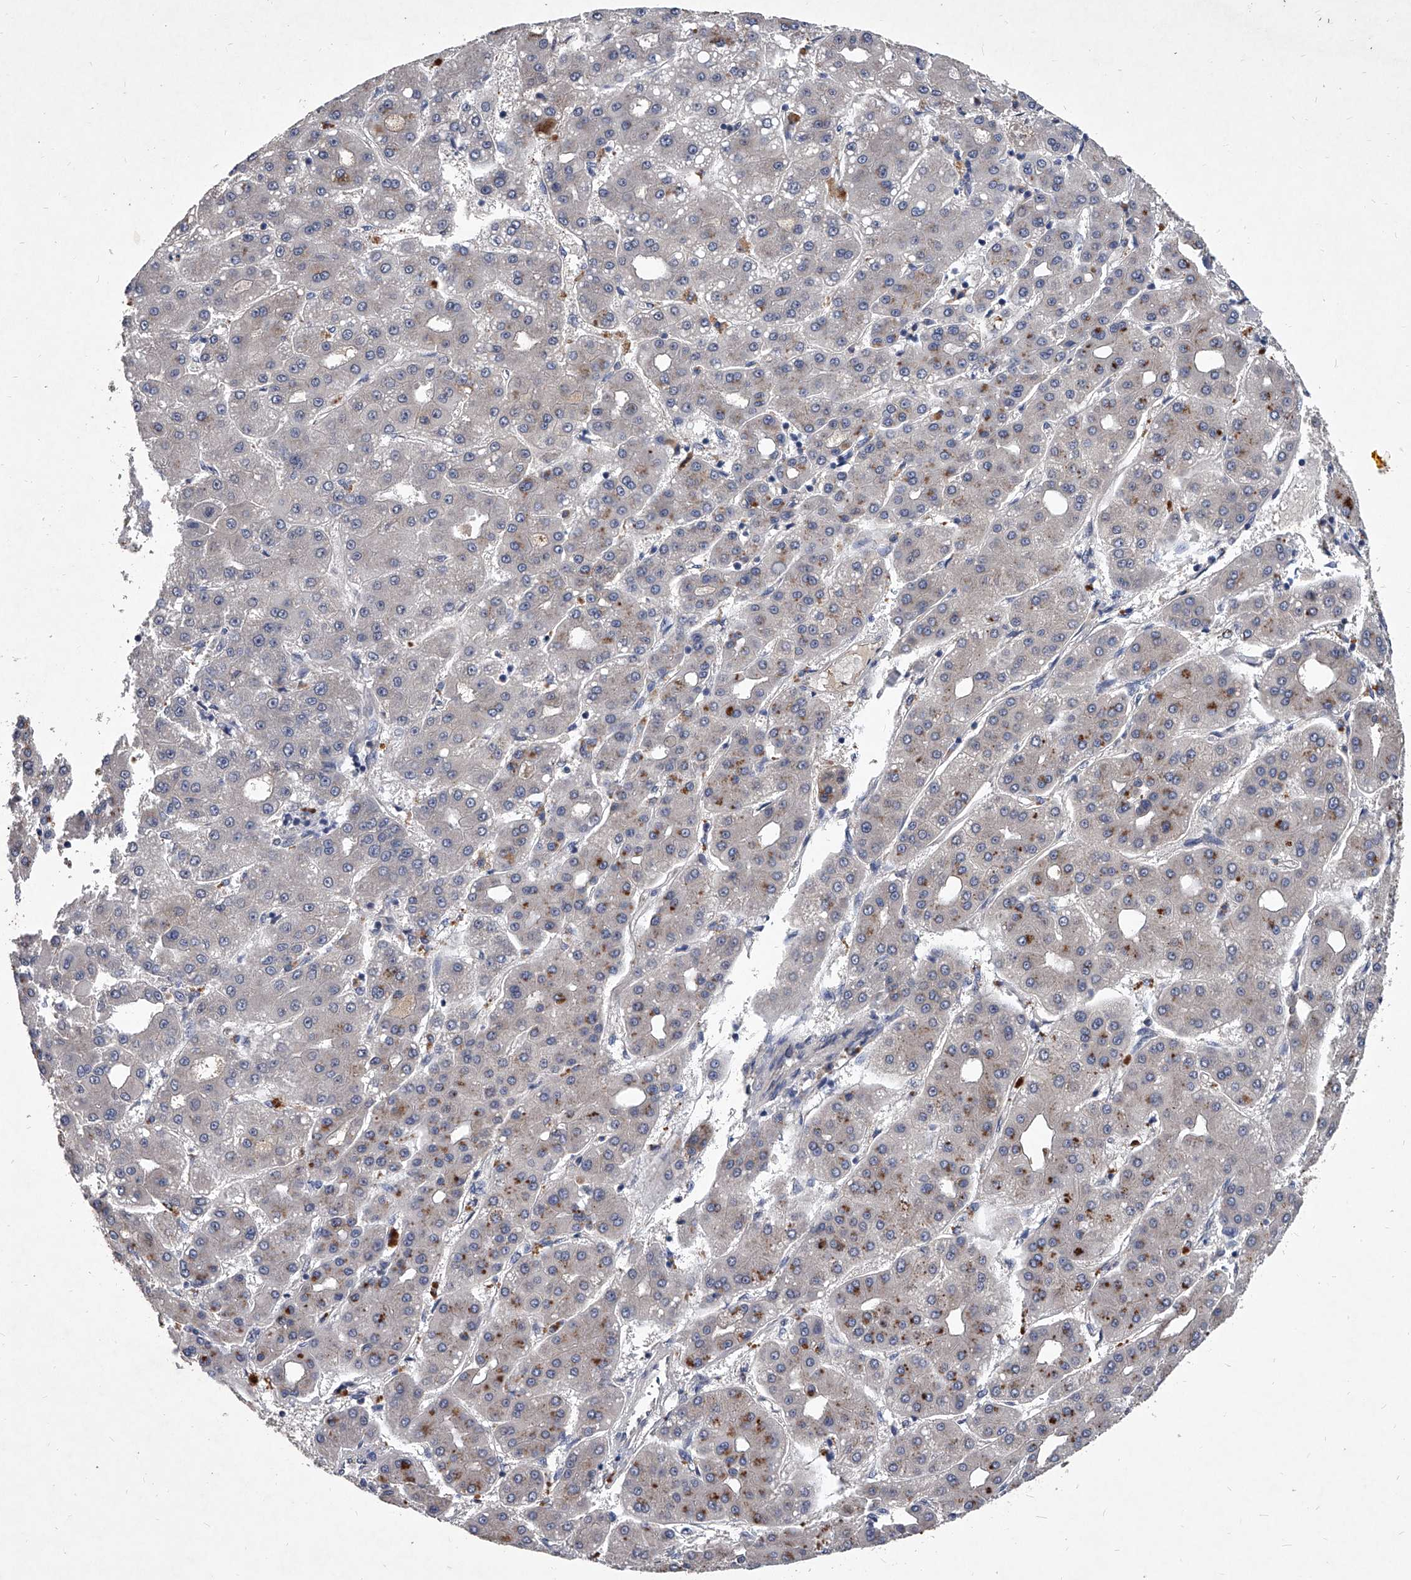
{"staining": {"intensity": "moderate", "quantity": "25%-75%", "location": "cytoplasmic/membranous"}, "tissue": "liver cancer", "cell_type": "Tumor cells", "image_type": "cancer", "snomed": [{"axis": "morphology", "description": "Carcinoma, Hepatocellular, NOS"}, {"axis": "topography", "description": "Liver"}], "caption": "An immunohistochemistry (IHC) histopathology image of tumor tissue is shown. Protein staining in brown highlights moderate cytoplasmic/membranous positivity in liver cancer within tumor cells.", "gene": "C5", "patient": {"sex": "male", "age": 65}}